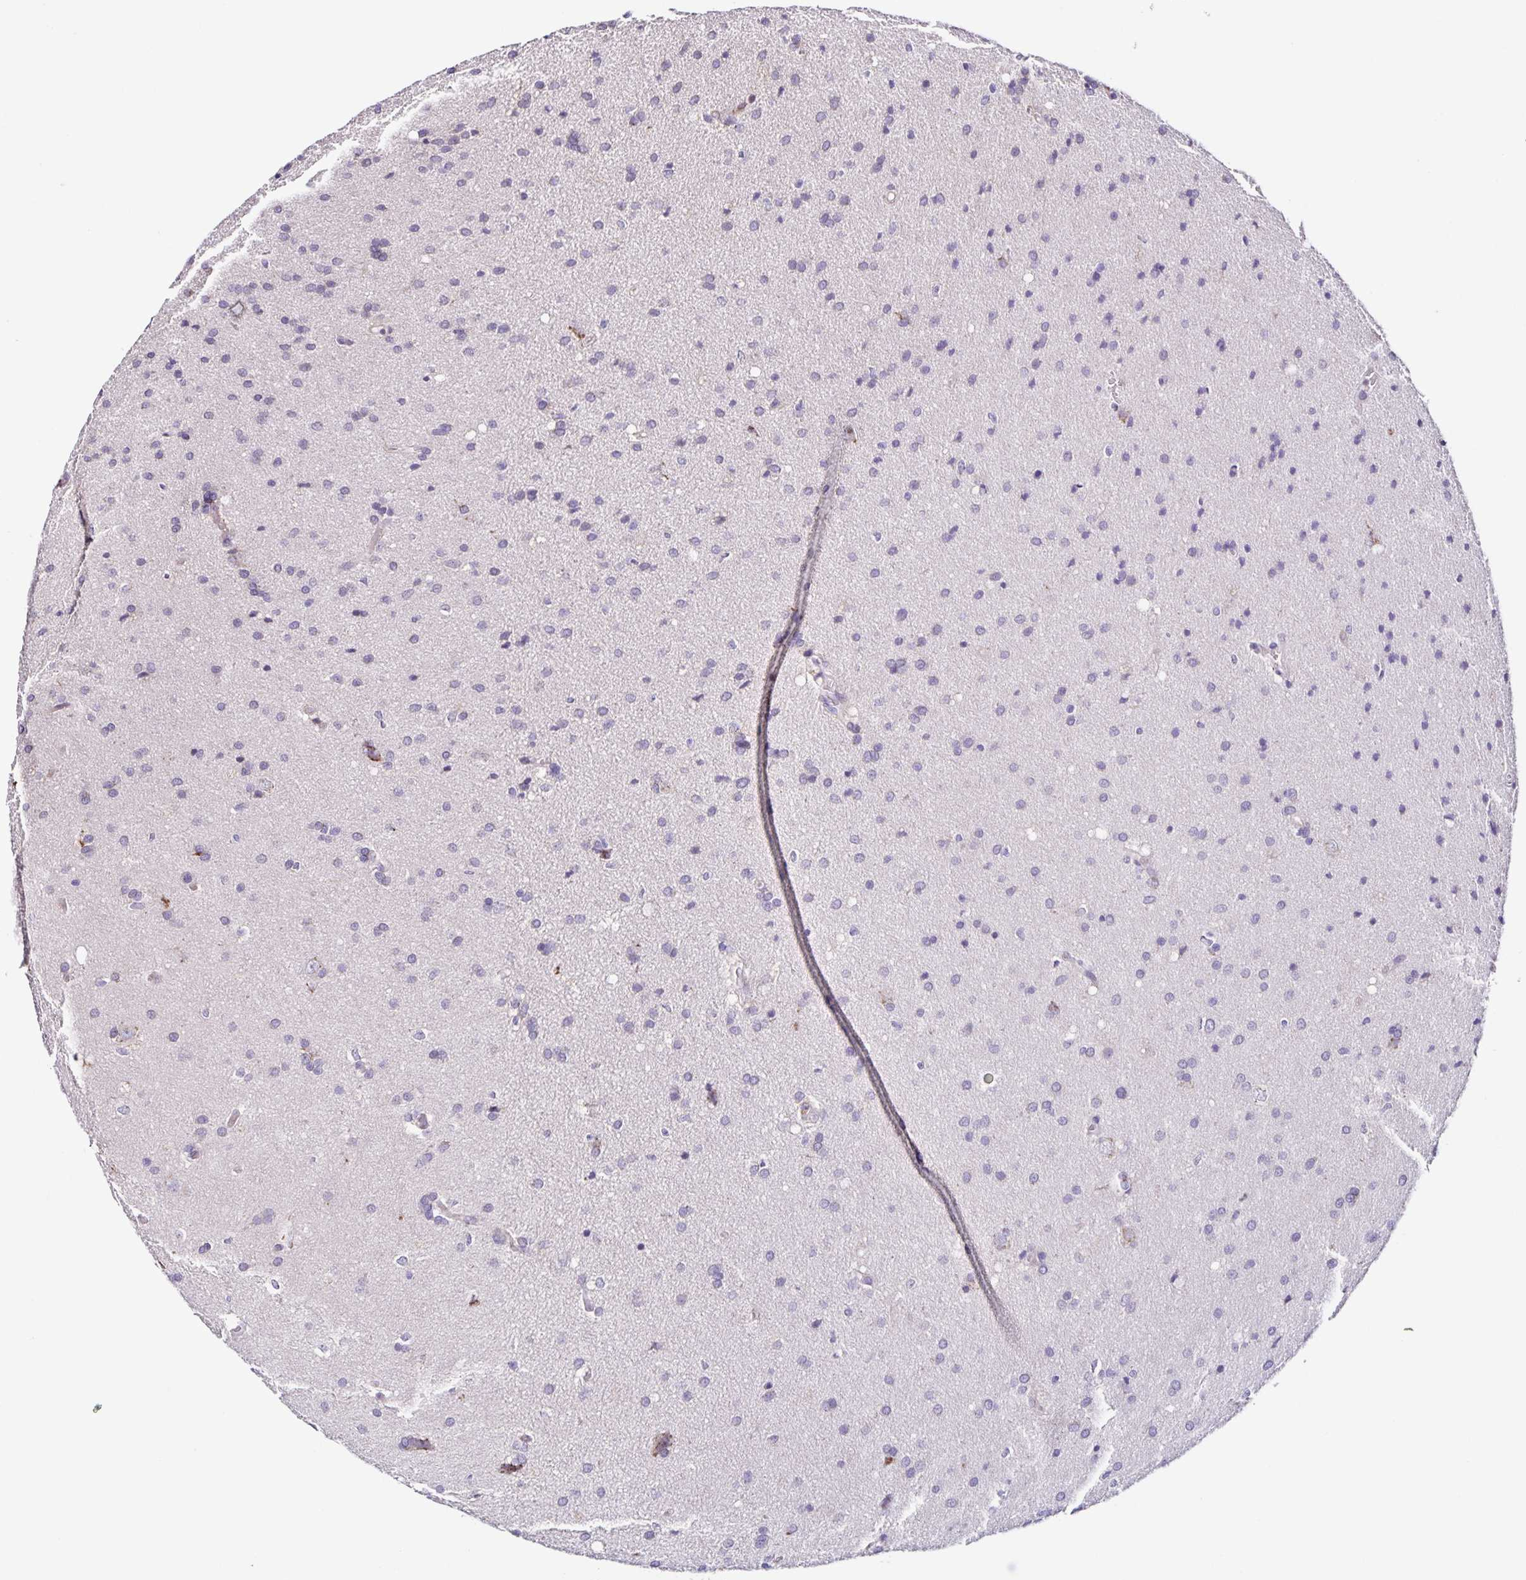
{"staining": {"intensity": "negative", "quantity": "none", "location": "none"}, "tissue": "glioma", "cell_type": "Tumor cells", "image_type": "cancer", "snomed": [{"axis": "morphology", "description": "Glioma, malignant, Low grade"}, {"axis": "topography", "description": "Brain"}], "caption": "This is an immunohistochemistry photomicrograph of human glioma. There is no staining in tumor cells.", "gene": "RNFT2", "patient": {"sex": "female", "age": 54}}